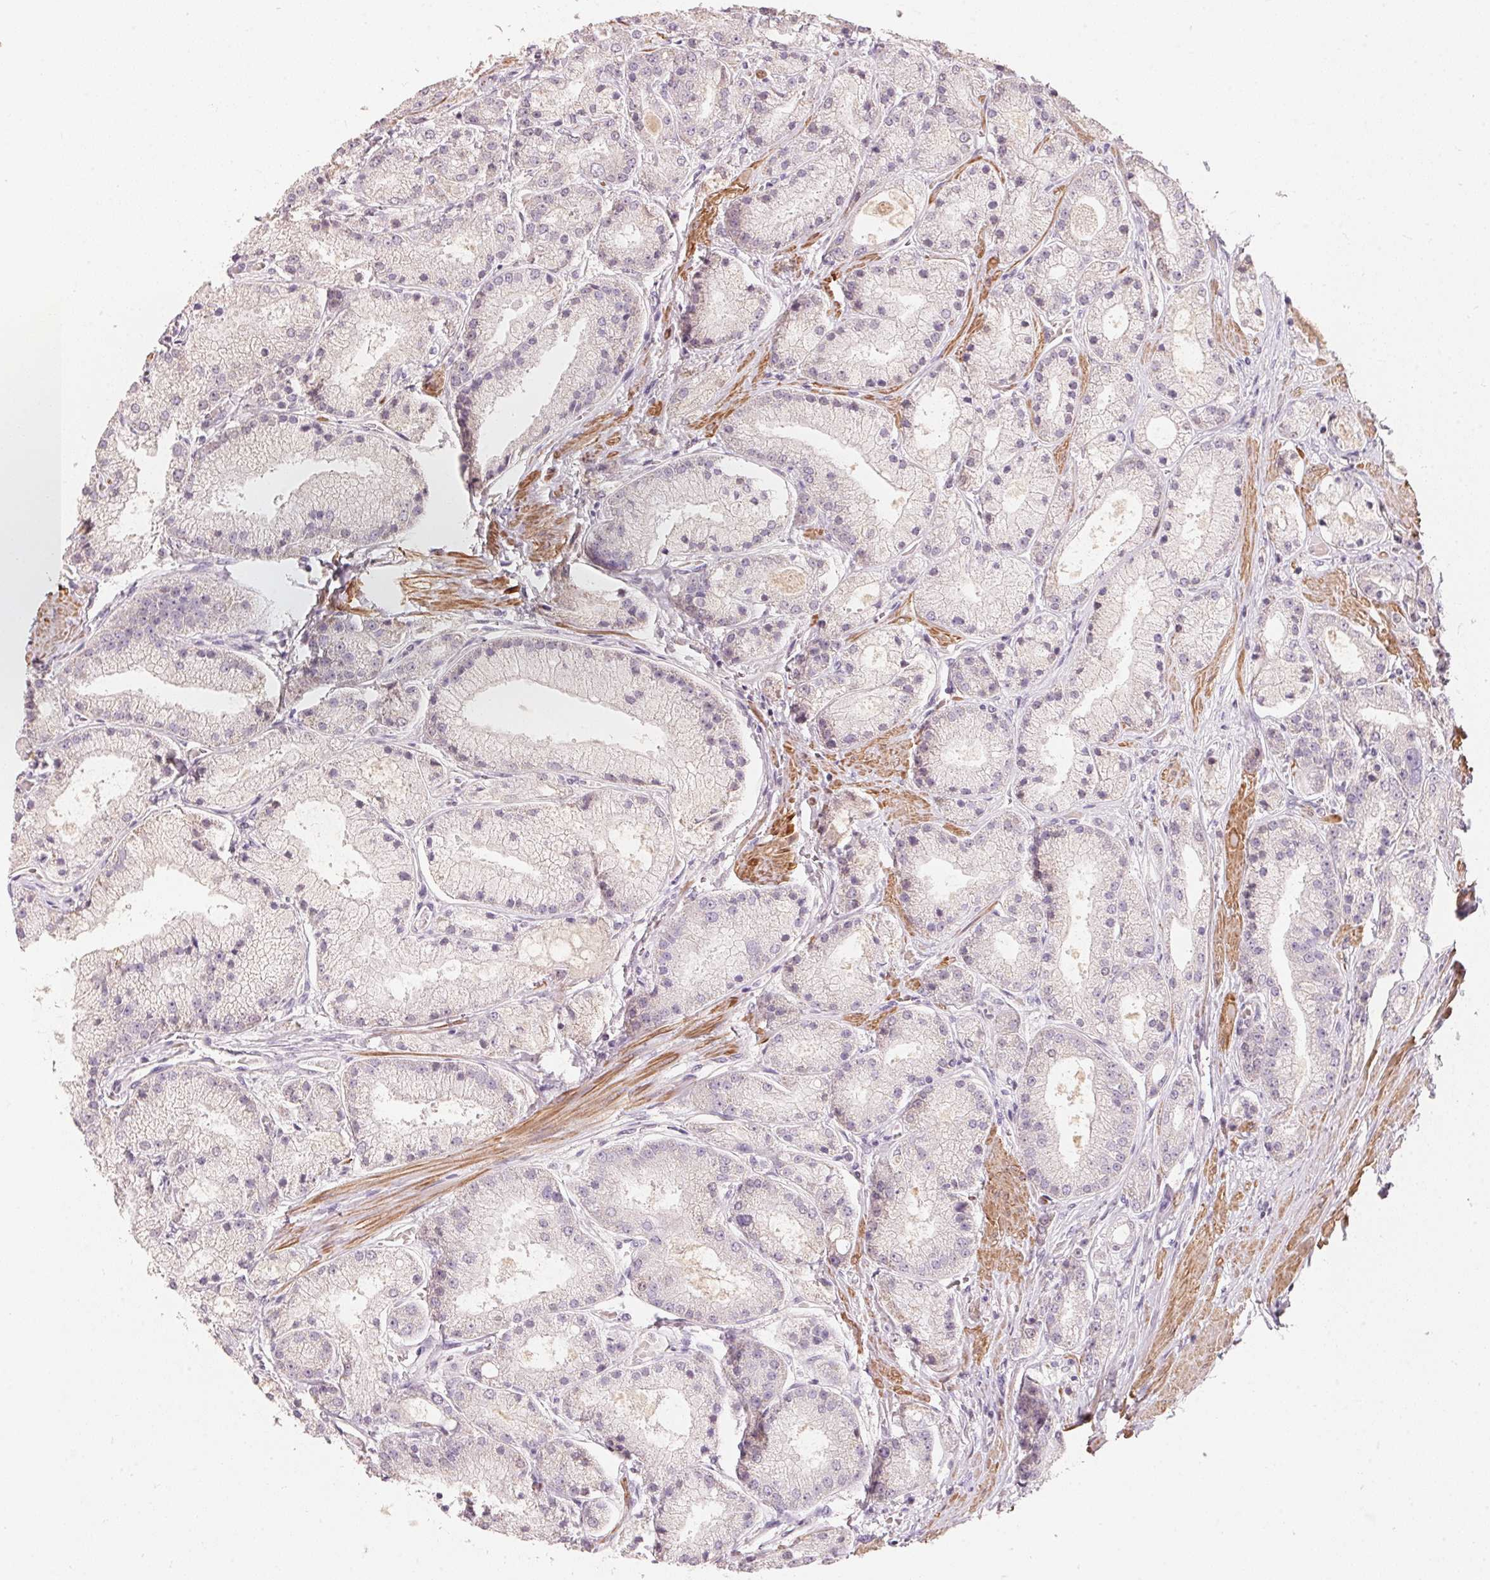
{"staining": {"intensity": "negative", "quantity": "none", "location": "none"}, "tissue": "prostate cancer", "cell_type": "Tumor cells", "image_type": "cancer", "snomed": [{"axis": "morphology", "description": "Adenocarcinoma, High grade"}, {"axis": "topography", "description": "Prostate"}], "caption": "Immunohistochemistry (IHC) of human prostate adenocarcinoma (high-grade) shows no positivity in tumor cells.", "gene": "TP53AIP1", "patient": {"sex": "male", "age": 67}}